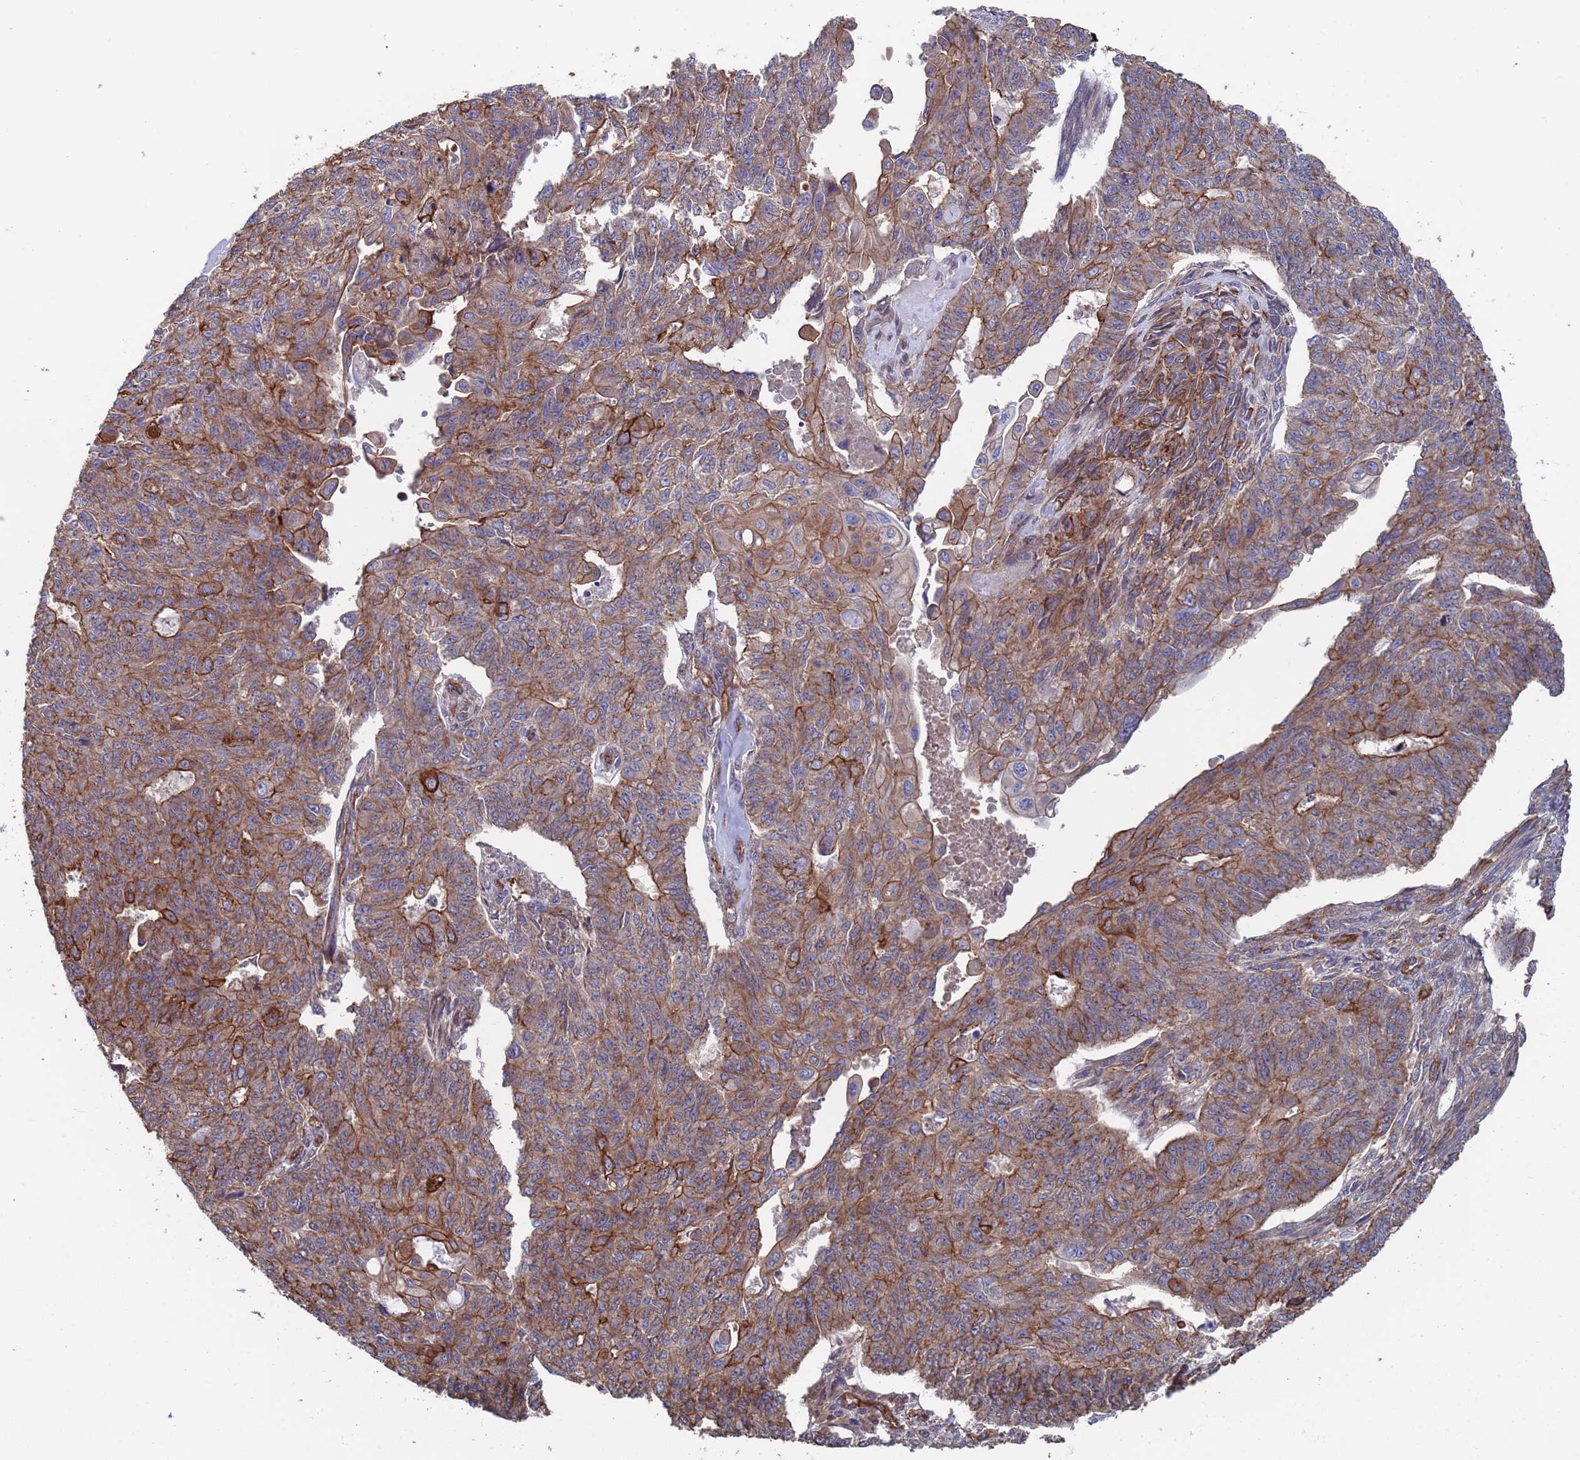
{"staining": {"intensity": "moderate", "quantity": "25%-75%", "location": "cytoplasmic/membranous"}, "tissue": "endometrial cancer", "cell_type": "Tumor cells", "image_type": "cancer", "snomed": [{"axis": "morphology", "description": "Adenocarcinoma, NOS"}, {"axis": "topography", "description": "Endometrium"}], "caption": "Protein staining of endometrial adenocarcinoma tissue demonstrates moderate cytoplasmic/membranous positivity in approximately 25%-75% of tumor cells. The protein of interest is stained brown, and the nuclei are stained in blue (DAB IHC with brightfield microscopy, high magnification).", "gene": "NDUFAF6", "patient": {"sex": "female", "age": 32}}